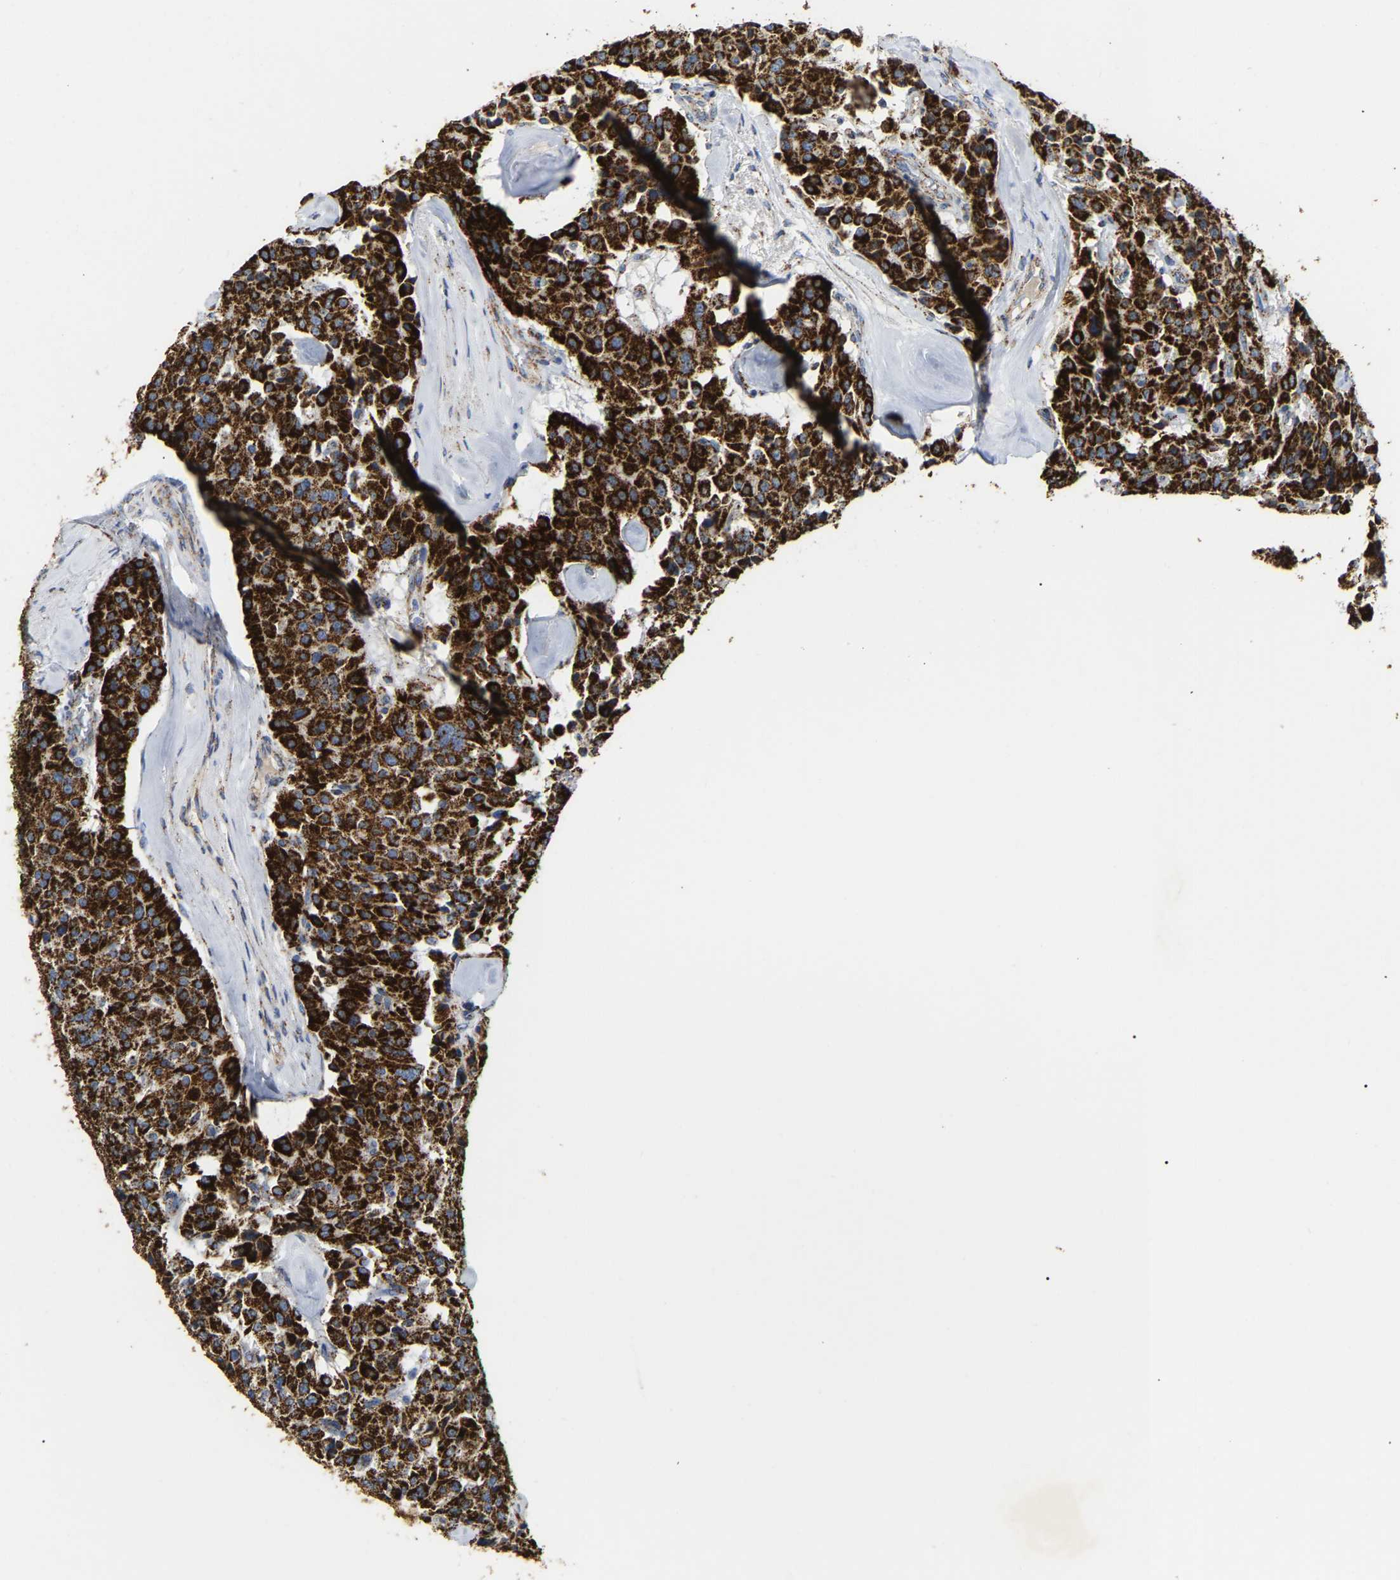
{"staining": {"intensity": "strong", "quantity": ">75%", "location": "cytoplasmic/membranous"}, "tissue": "carcinoid", "cell_type": "Tumor cells", "image_type": "cancer", "snomed": [{"axis": "morphology", "description": "Carcinoid, malignant, NOS"}, {"axis": "topography", "description": "Lung"}], "caption": "The immunohistochemical stain highlights strong cytoplasmic/membranous expression in tumor cells of carcinoid tissue. (DAB (3,3'-diaminobenzidine) IHC, brown staining for protein, blue staining for nuclei).", "gene": "HIBADH", "patient": {"sex": "male", "age": 30}}